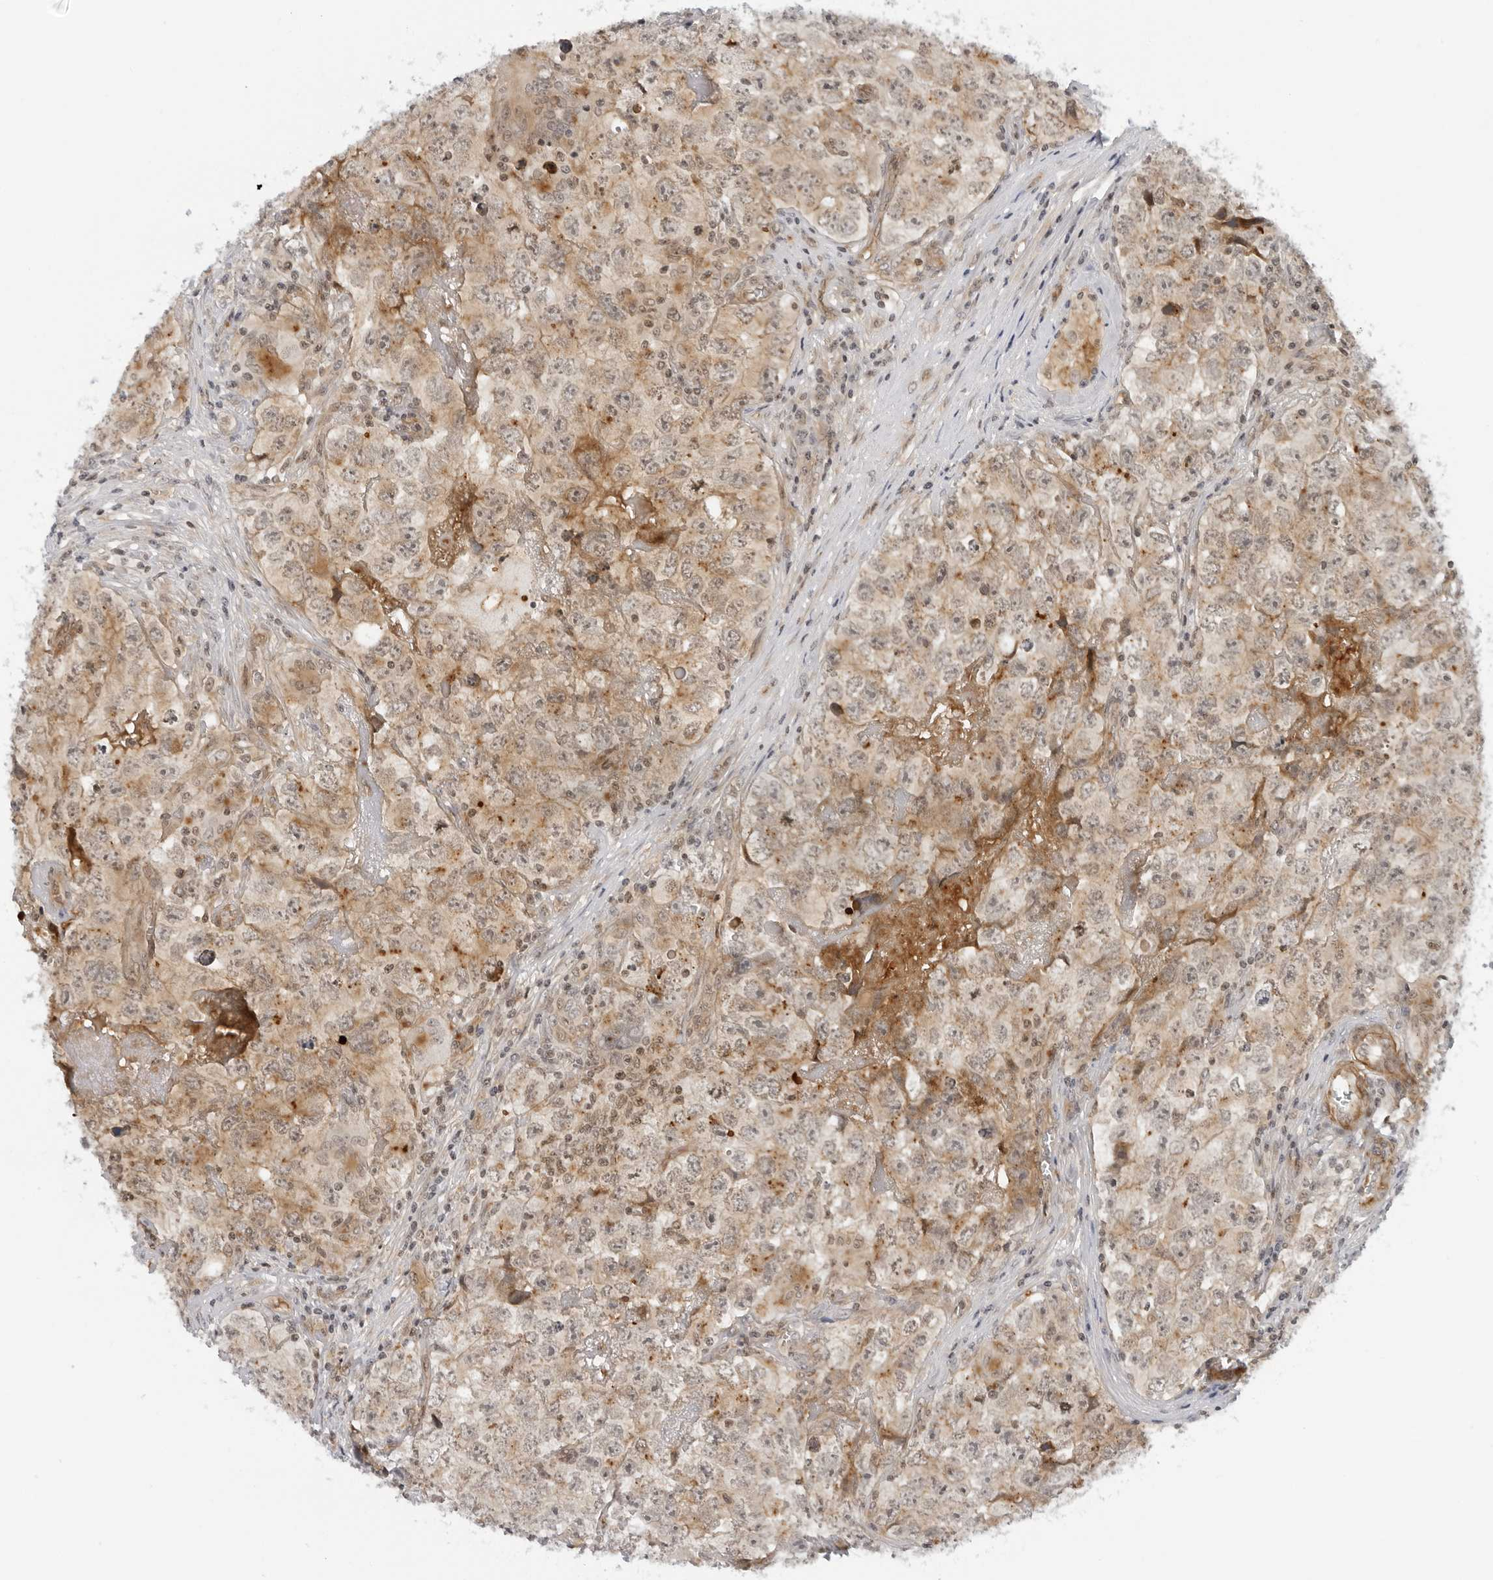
{"staining": {"intensity": "moderate", "quantity": ">75%", "location": "cytoplasmic/membranous,nuclear"}, "tissue": "testis cancer", "cell_type": "Tumor cells", "image_type": "cancer", "snomed": [{"axis": "morphology", "description": "Seminoma, NOS"}, {"axis": "morphology", "description": "Carcinoma, Embryonal, NOS"}, {"axis": "topography", "description": "Testis"}], "caption": "Testis cancer stained for a protein exhibits moderate cytoplasmic/membranous and nuclear positivity in tumor cells.", "gene": "SUGCT", "patient": {"sex": "male", "age": 43}}